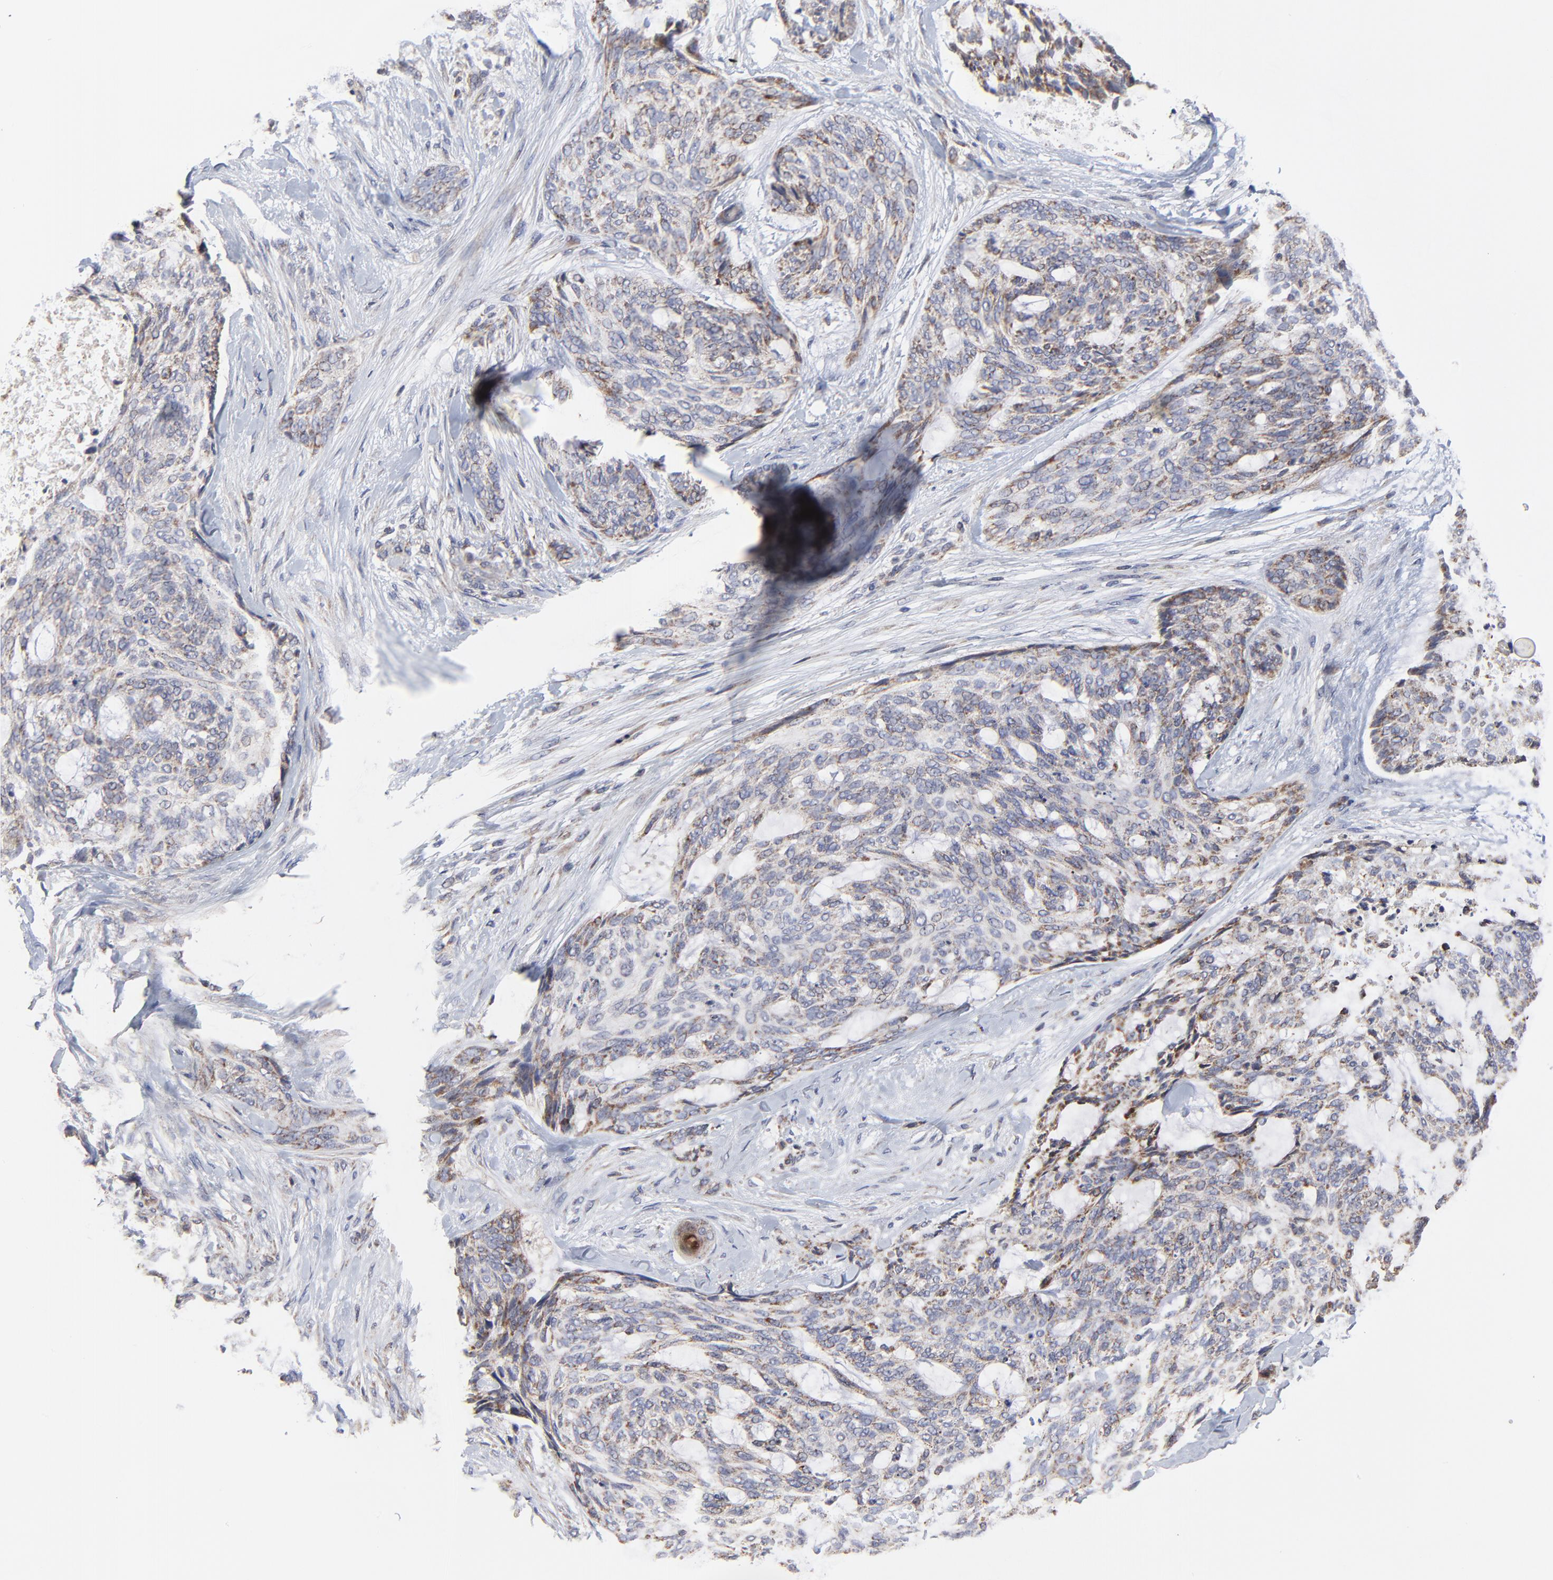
{"staining": {"intensity": "negative", "quantity": "none", "location": "none"}, "tissue": "skin cancer", "cell_type": "Tumor cells", "image_type": "cancer", "snomed": [{"axis": "morphology", "description": "Normal tissue, NOS"}, {"axis": "morphology", "description": "Basal cell carcinoma"}, {"axis": "topography", "description": "Skin"}], "caption": "Tumor cells show no significant positivity in skin basal cell carcinoma. (Brightfield microscopy of DAB (3,3'-diaminobenzidine) immunohistochemistry at high magnification).", "gene": "ZNF550", "patient": {"sex": "female", "age": 71}}